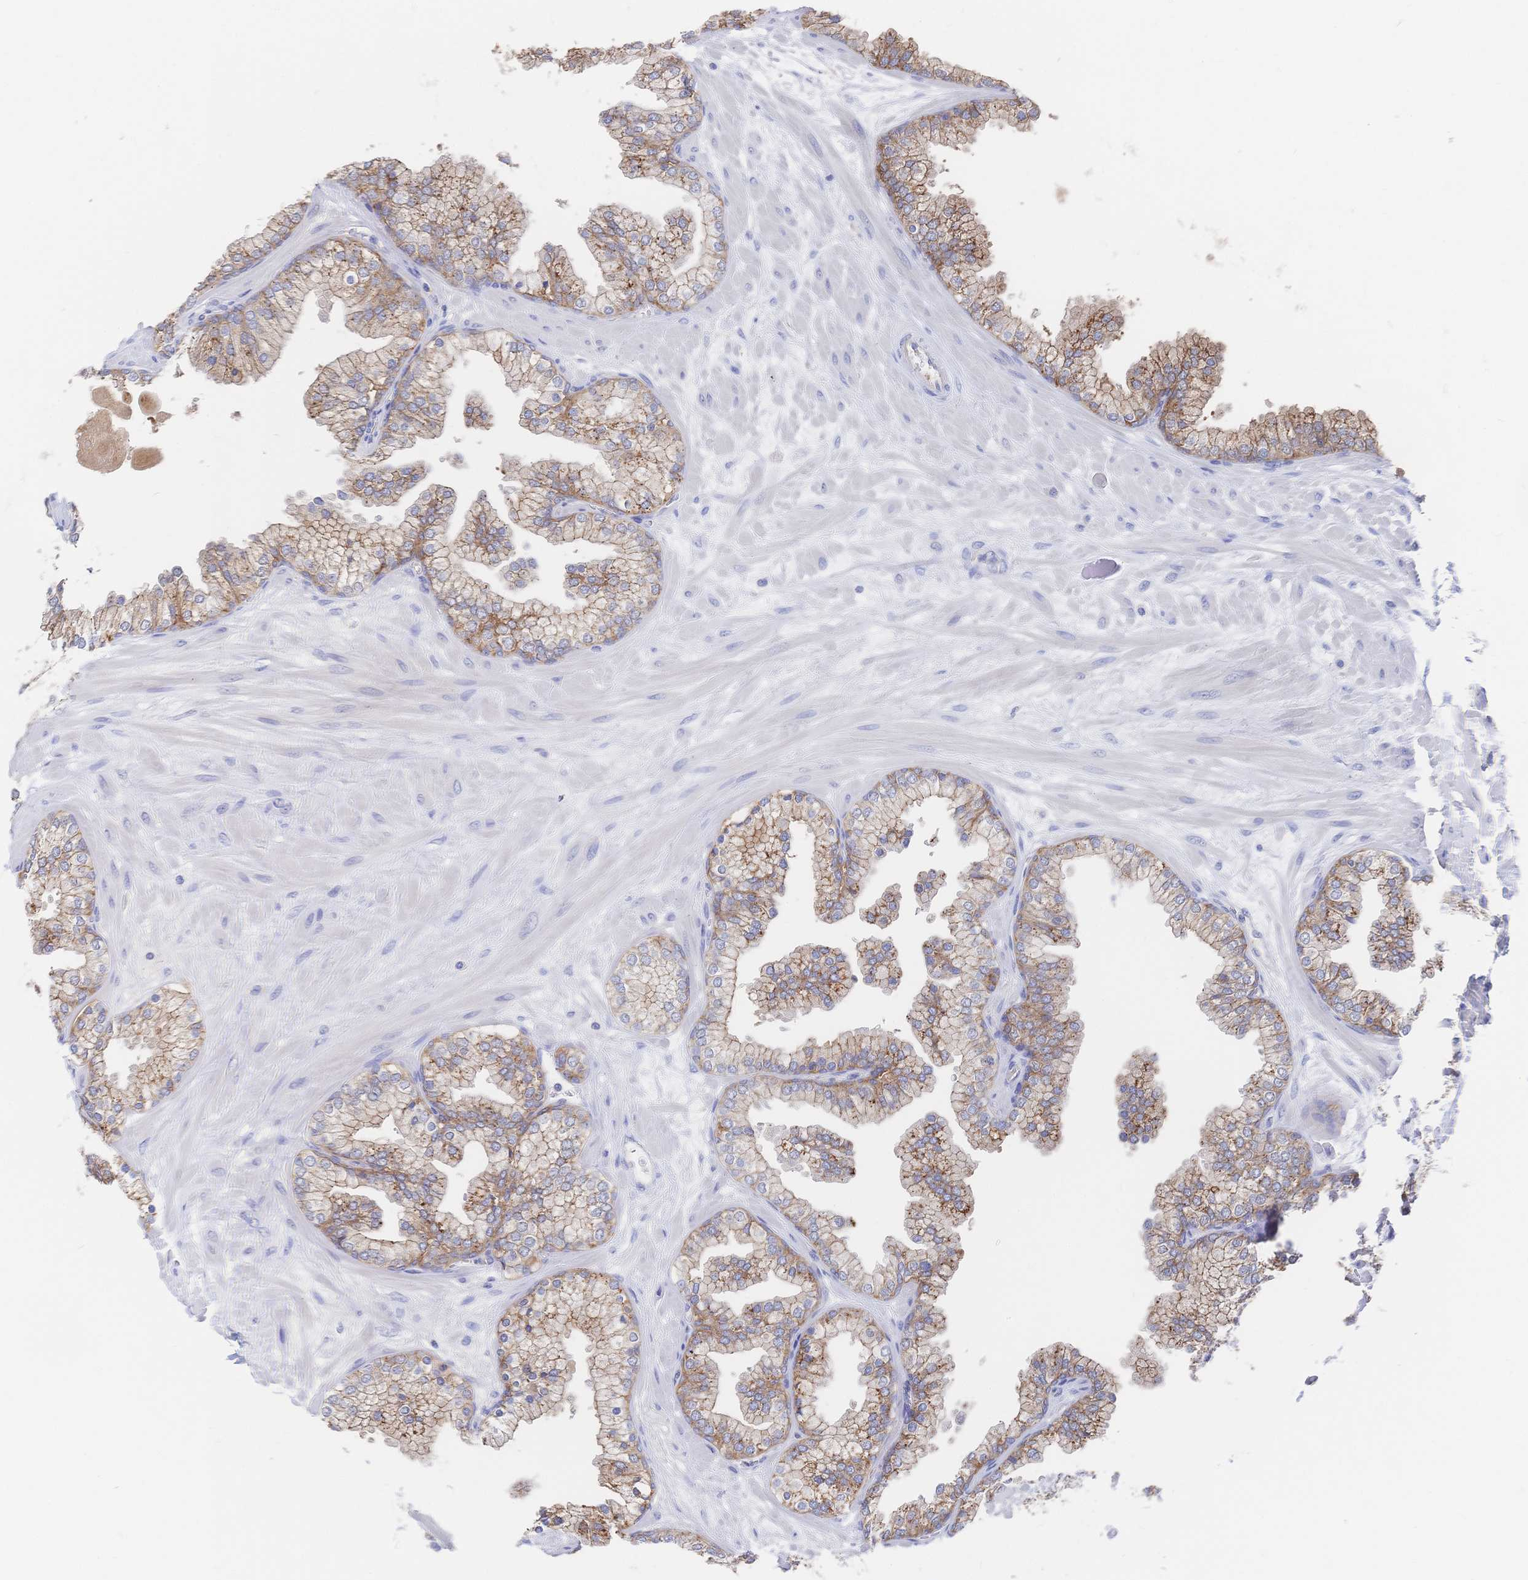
{"staining": {"intensity": "moderate", "quantity": ">75%", "location": "cytoplasmic/membranous"}, "tissue": "prostate", "cell_type": "Glandular cells", "image_type": "normal", "snomed": [{"axis": "morphology", "description": "Normal tissue, NOS"}, {"axis": "topography", "description": "Prostate"}, {"axis": "topography", "description": "Peripheral nerve tissue"}], "caption": "Immunohistochemistry (IHC) (DAB (3,3'-diaminobenzidine)) staining of benign prostate demonstrates moderate cytoplasmic/membranous protein positivity in approximately >75% of glandular cells.", "gene": "F11R", "patient": {"sex": "male", "age": 61}}